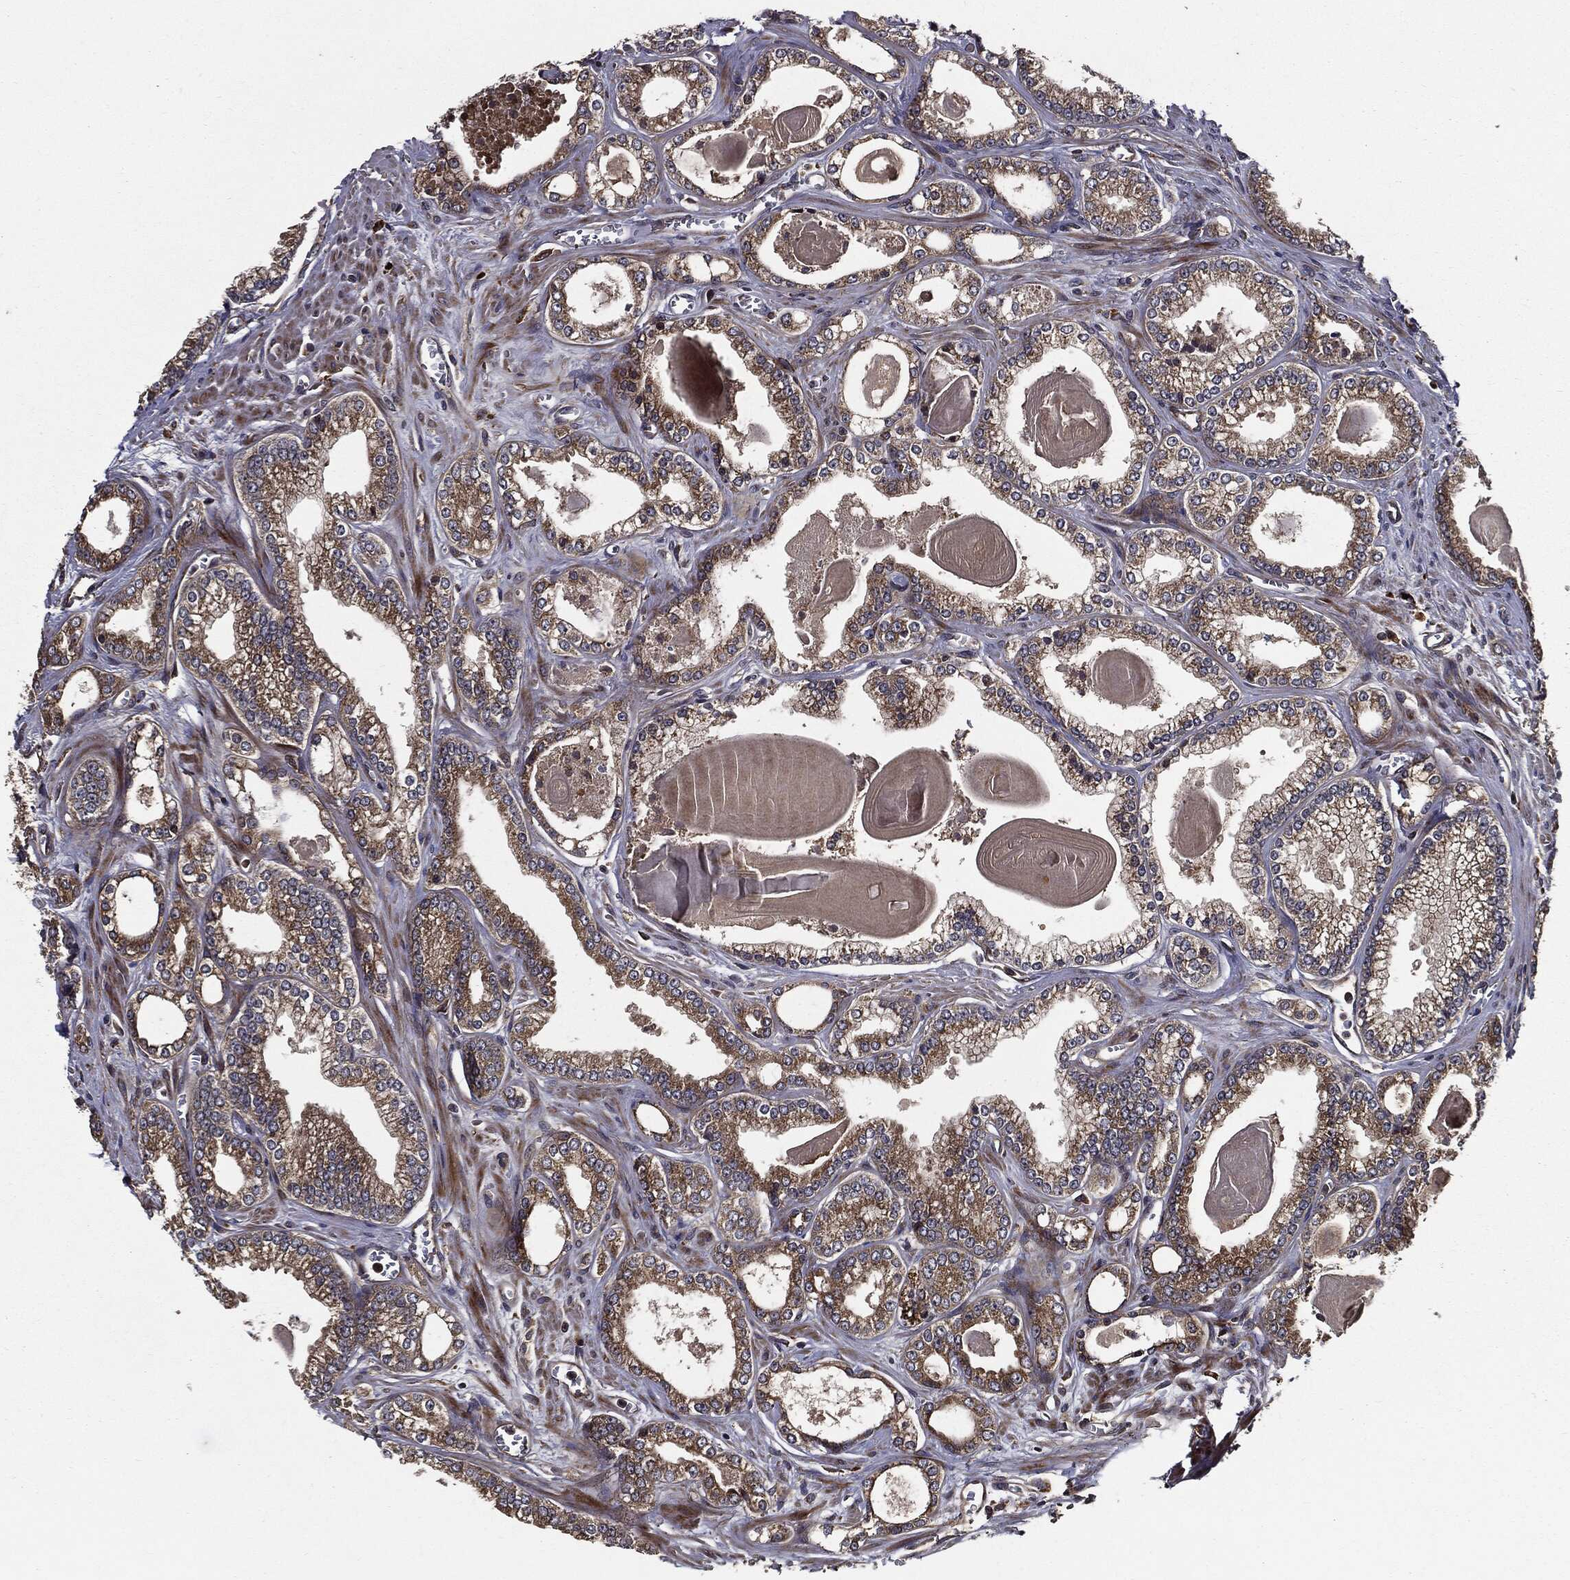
{"staining": {"intensity": "weak", "quantity": ">75%", "location": "cytoplasmic/membranous"}, "tissue": "prostate cancer", "cell_type": "Tumor cells", "image_type": "cancer", "snomed": [{"axis": "morphology", "description": "Adenocarcinoma, Medium grade"}, {"axis": "topography", "description": "Prostate"}], "caption": "Tumor cells display low levels of weak cytoplasmic/membranous expression in approximately >75% of cells in medium-grade adenocarcinoma (prostate). (DAB IHC, brown staining for protein, blue staining for nuclei).", "gene": "HTT", "patient": {"sex": "male", "age": 71}}